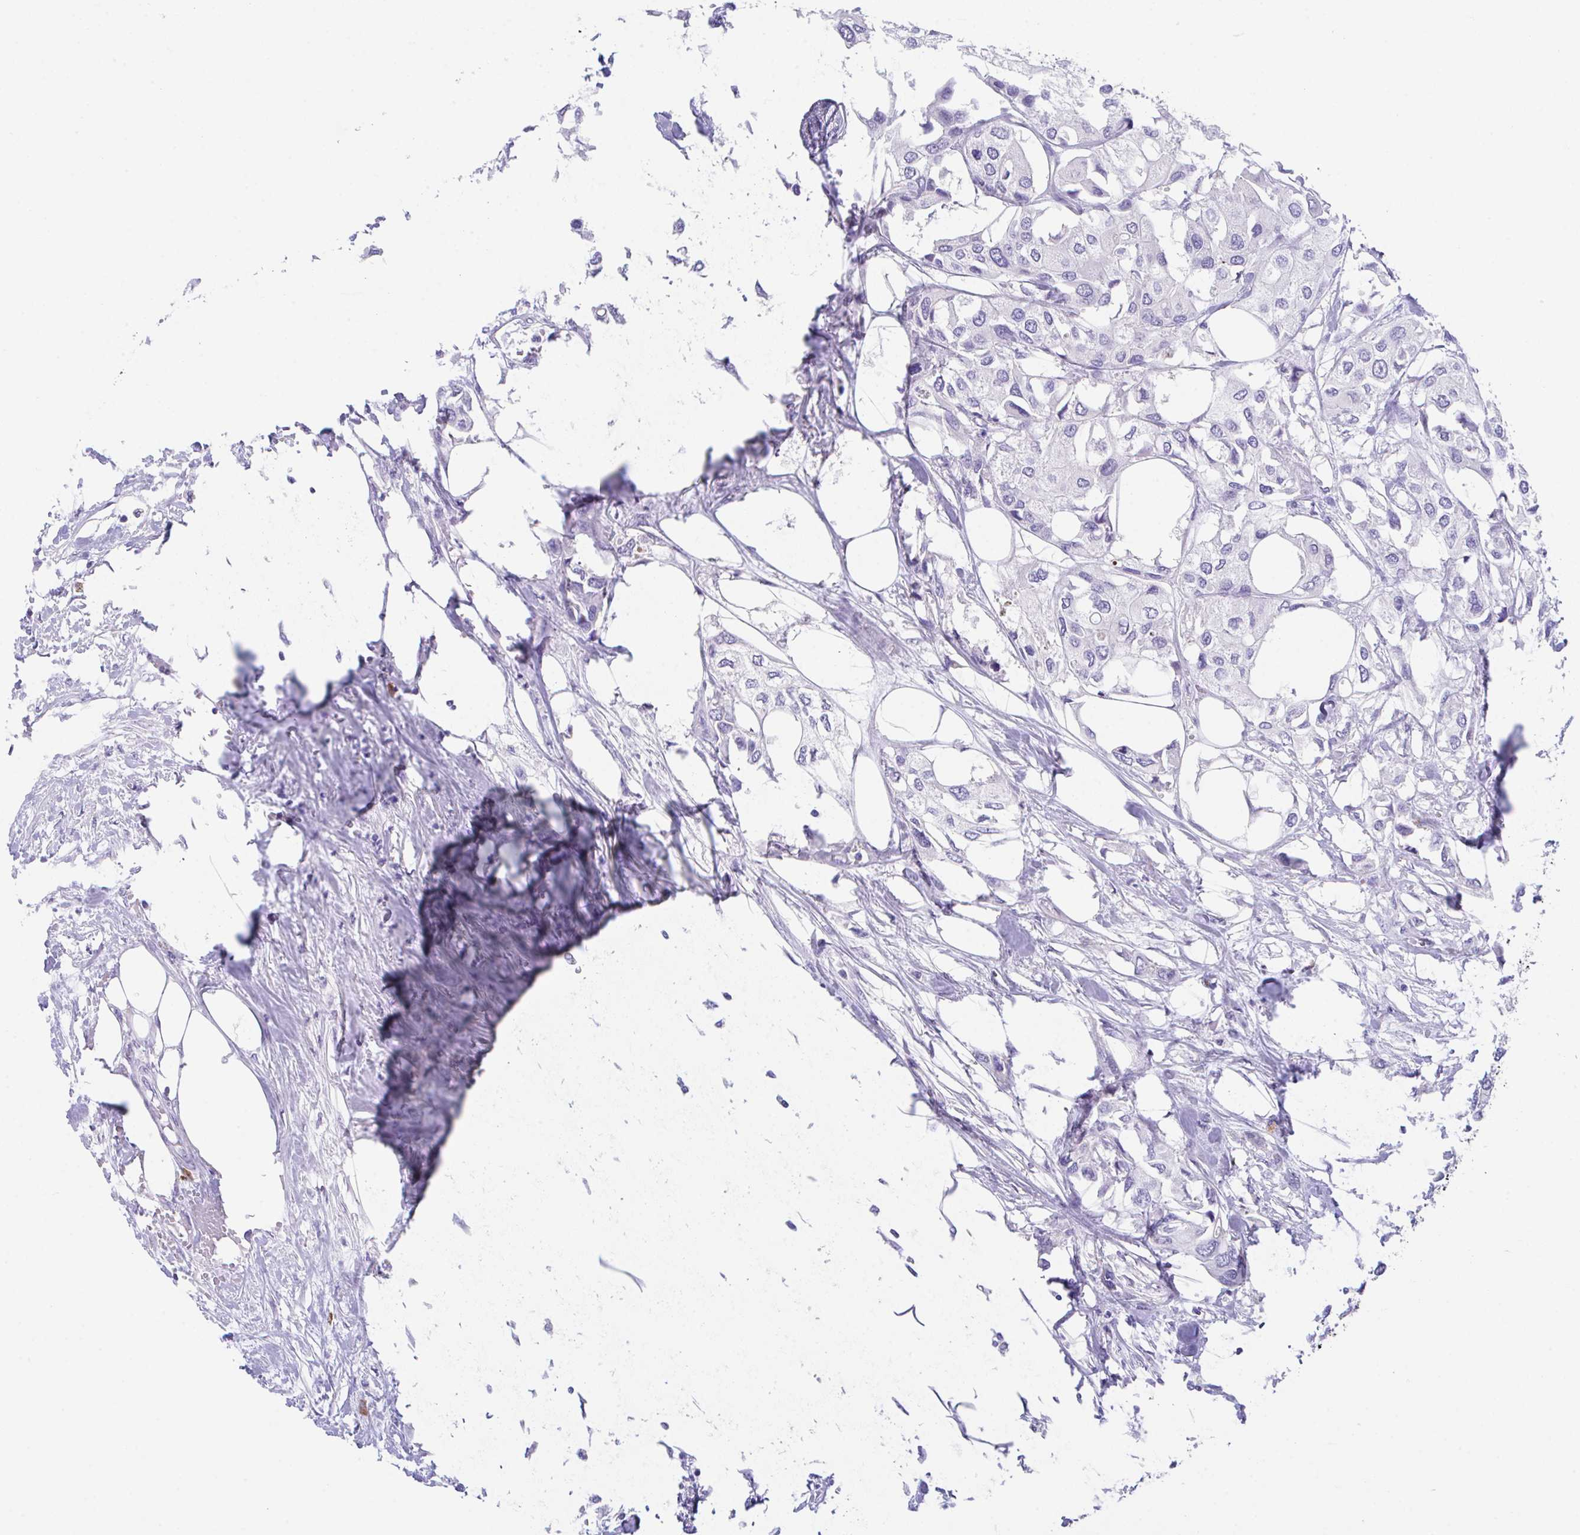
{"staining": {"intensity": "negative", "quantity": "none", "location": "none"}, "tissue": "urothelial cancer", "cell_type": "Tumor cells", "image_type": "cancer", "snomed": [{"axis": "morphology", "description": "Urothelial carcinoma, High grade"}, {"axis": "topography", "description": "Urinary bladder"}], "caption": "IHC of human urothelial cancer shows no positivity in tumor cells.", "gene": "HACD4", "patient": {"sex": "male", "age": 64}}